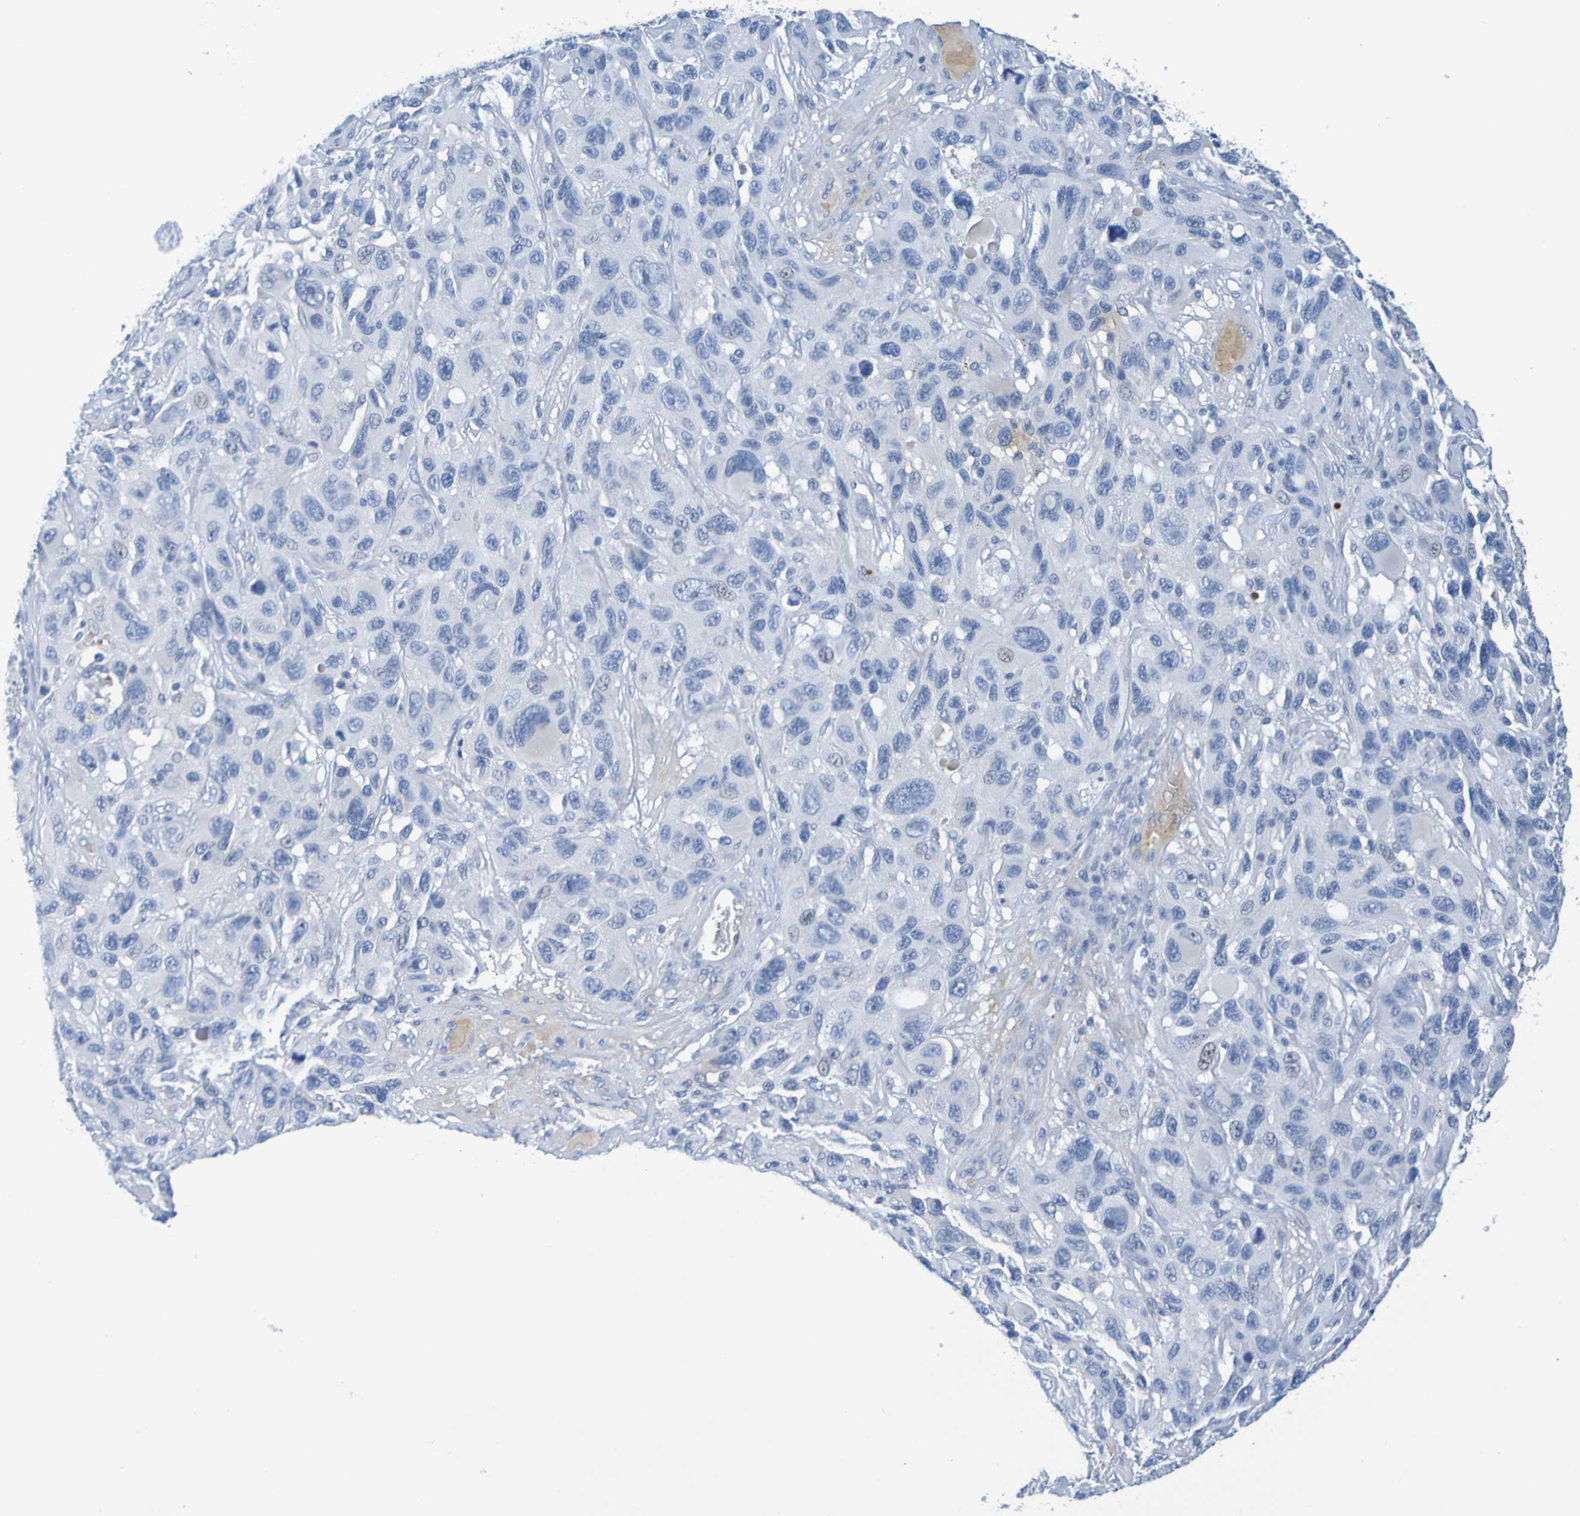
{"staining": {"intensity": "negative", "quantity": "none", "location": "none"}, "tissue": "melanoma", "cell_type": "Tumor cells", "image_type": "cancer", "snomed": [{"axis": "morphology", "description": "Malignant melanoma, NOS"}, {"axis": "topography", "description": "Skin"}], "caption": "Melanoma was stained to show a protein in brown. There is no significant staining in tumor cells.", "gene": "IL10", "patient": {"sex": "male", "age": 53}}